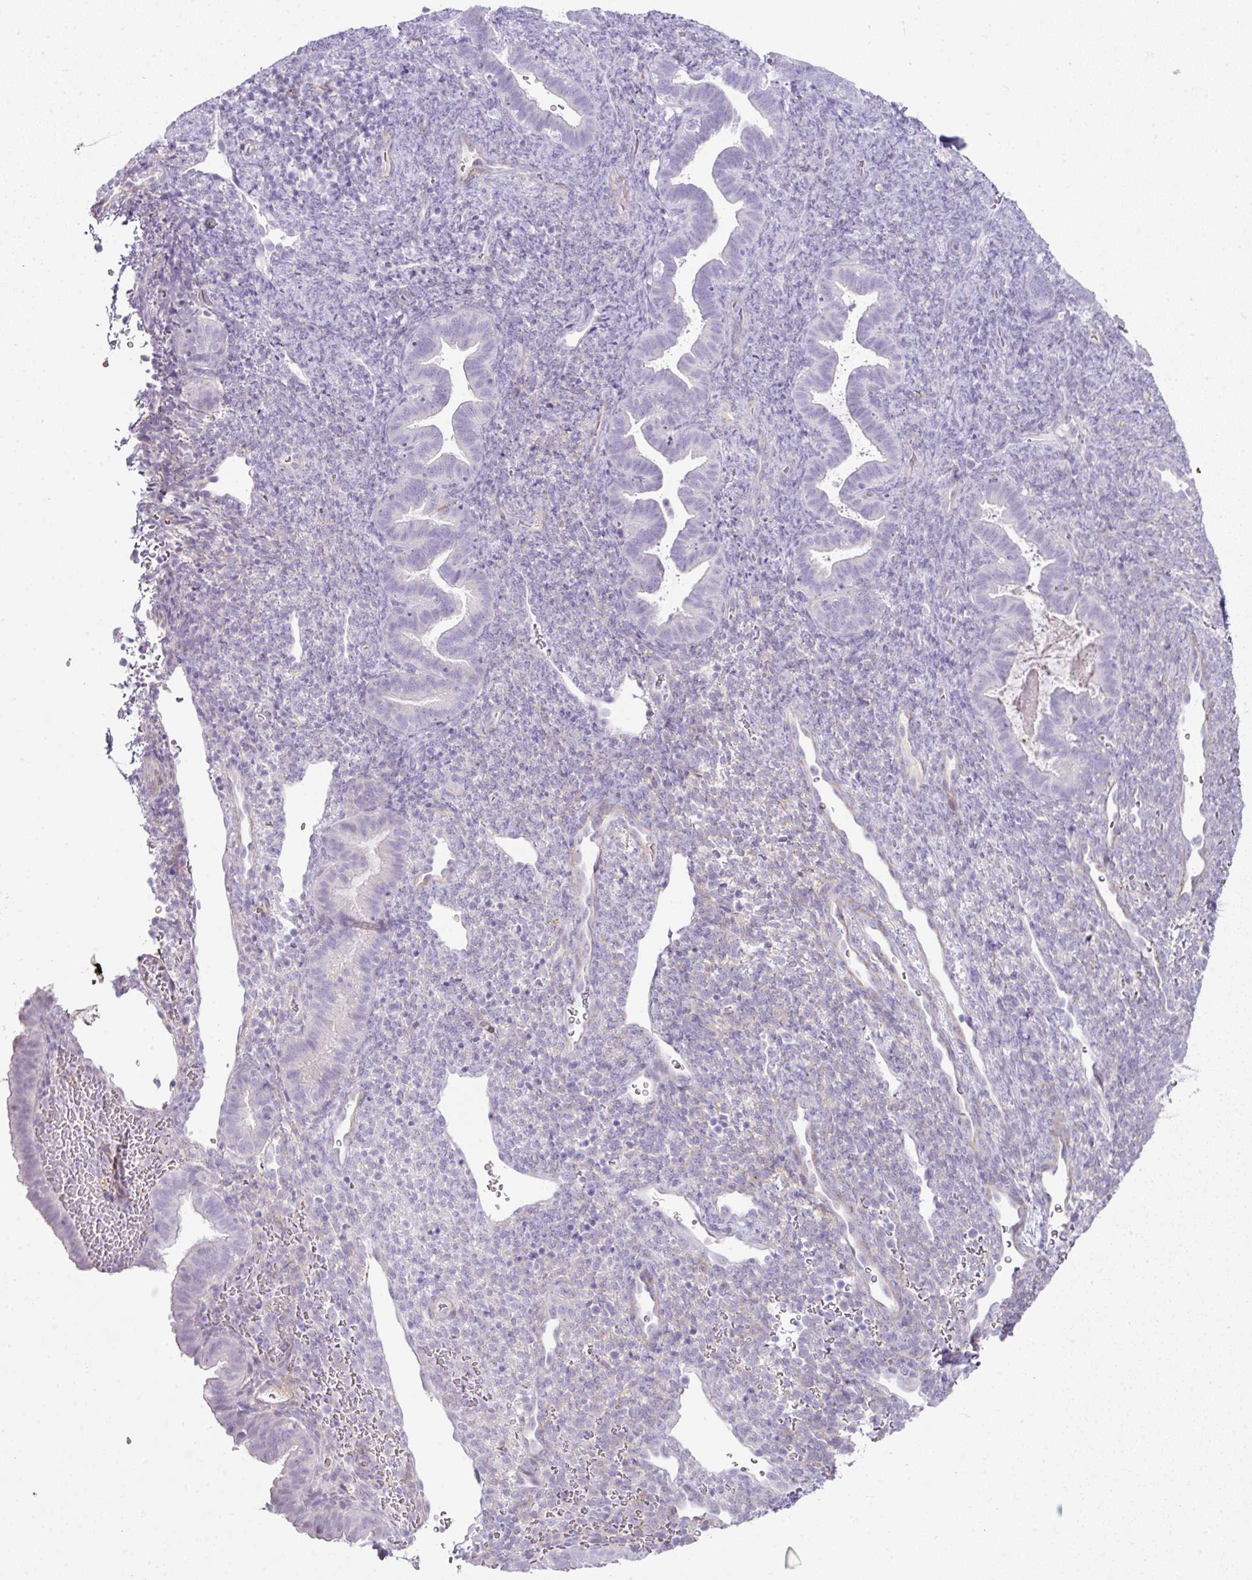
{"staining": {"intensity": "negative", "quantity": "none", "location": "none"}, "tissue": "endometrium", "cell_type": "Cells in endometrial stroma", "image_type": "normal", "snomed": [{"axis": "morphology", "description": "Normal tissue, NOS"}, {"axis": "topography", "description": "Endometrium"}], "caption": "Photomicrograph shows no significant protein positivity in cells in endometrial stroma of normal endometrium.", "gene": "OR52N1", "patient": {"sex": "female", "age": 34}}